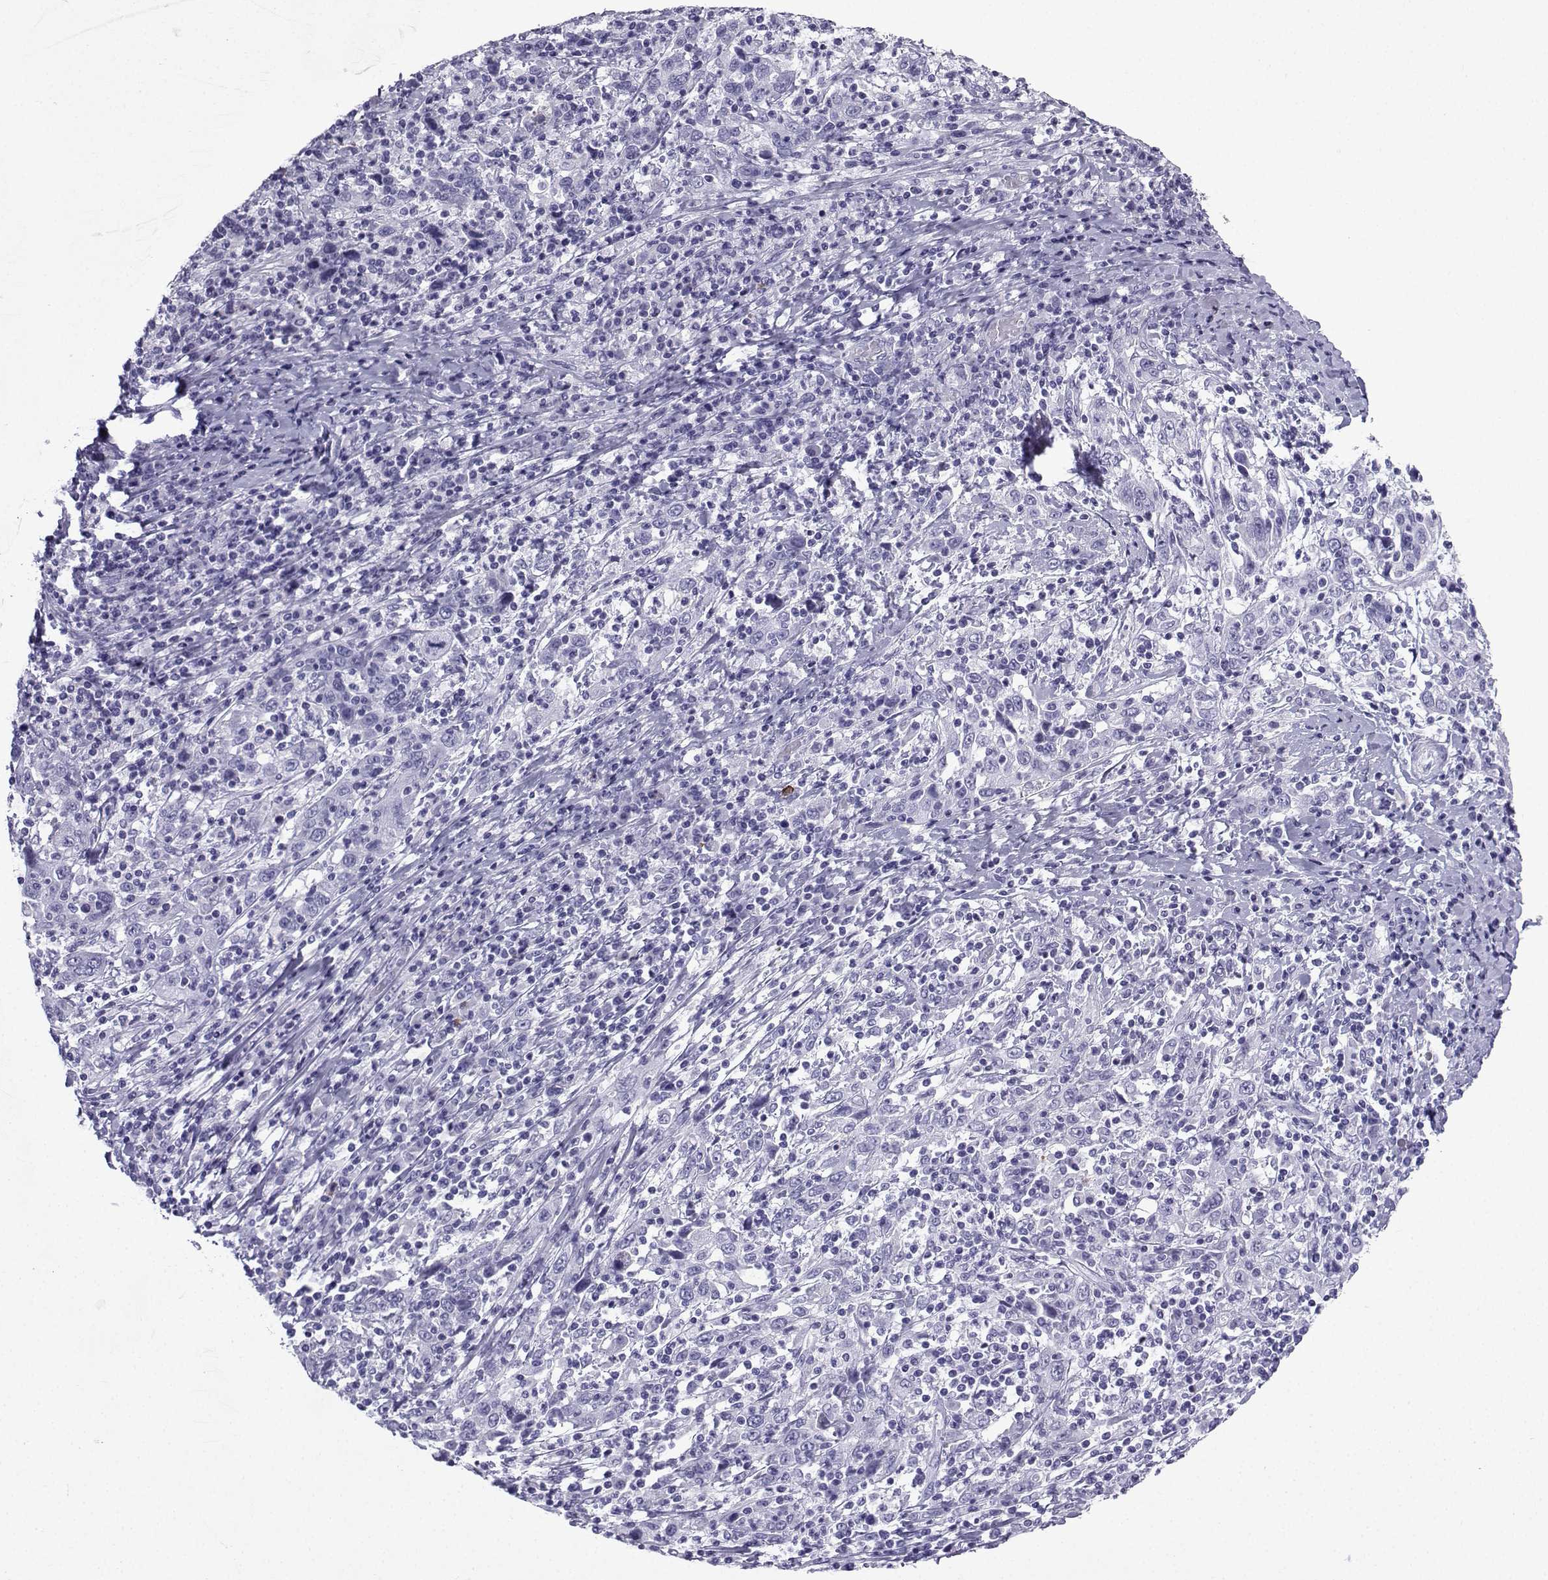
{"staining": {"intensity": "negative", "quantity": "none", "location": "none"}, "tissue": "cervical cancer", "cell_type": "Tumor cells", "image_type": "cancer", "snomed": [{"axis": "morphology", "description": "Squamous cell carcinoma, NOS"}, {"axis": "topography", "description": "Cervix"}], "caption": "This is an immunohistochemistry (IHC) image of human squamous cell carcinoma (cervical). There is no positivity in tumor cells.", "gene": "SLC18A2", "patient": {"sex": "female", "age": 46}}